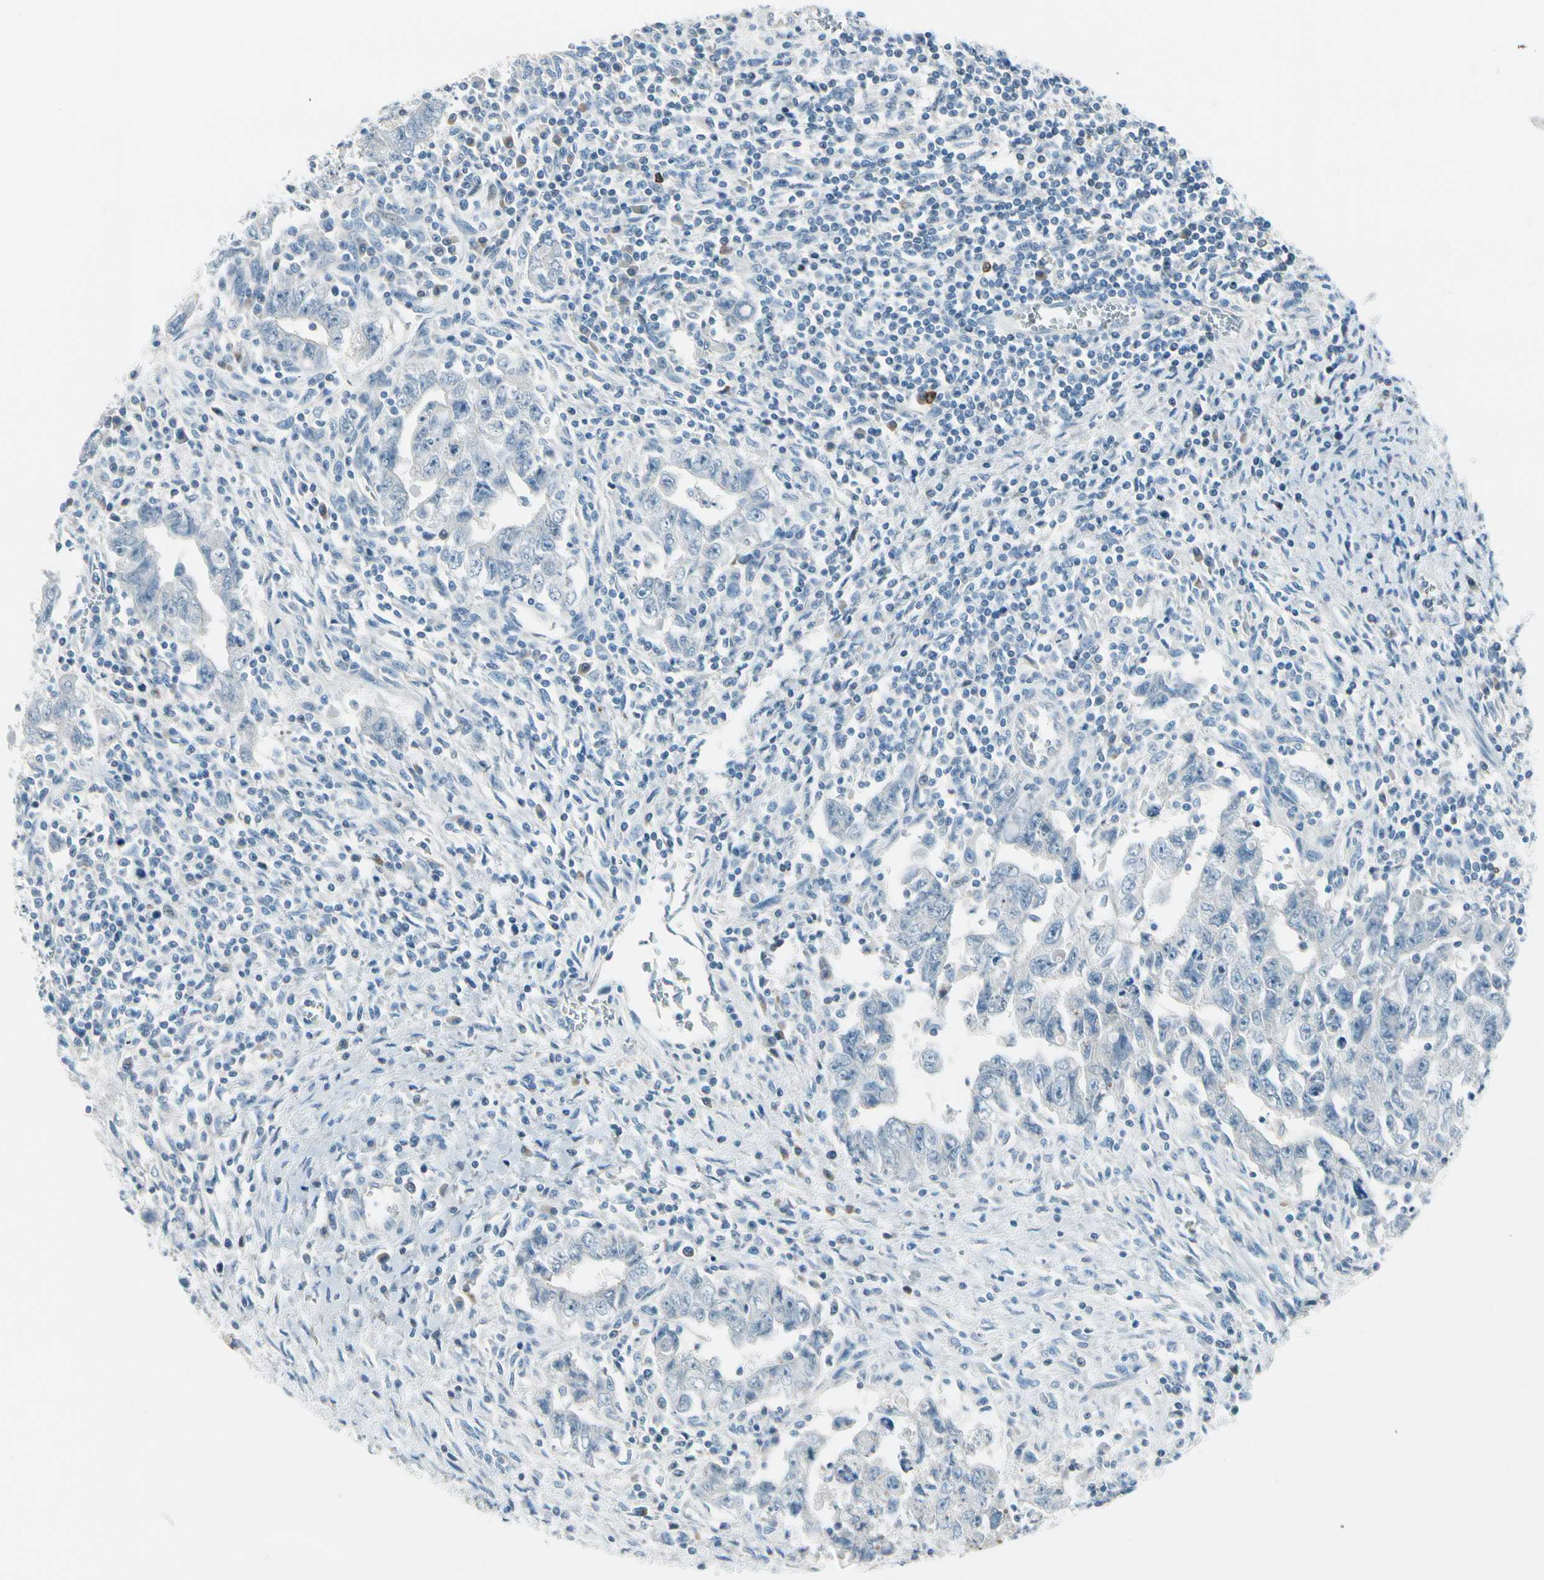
{"staining": {"intensity": "negative", "quantity": "none", "location": "none"}, "tissue": "testis cancer", "cell_type": "Tumor cells", "image_type": "cancer", "snomed": [{"axis": "morphology", "description": "Carcinoma, Embryonal, NOS"}, {"axis": "topography", "description": "Testis"}], "caption": "Immunohistochemical staining of human embryonal carcinoma (testis) reveals no significant expression in tumor cells. (DAB (3,3'-diaminobenzidine) immunohistochemistry with hematoxylin counter stain).", "gene": "STK40", "patient": {"sex": "male", "age": 28}}